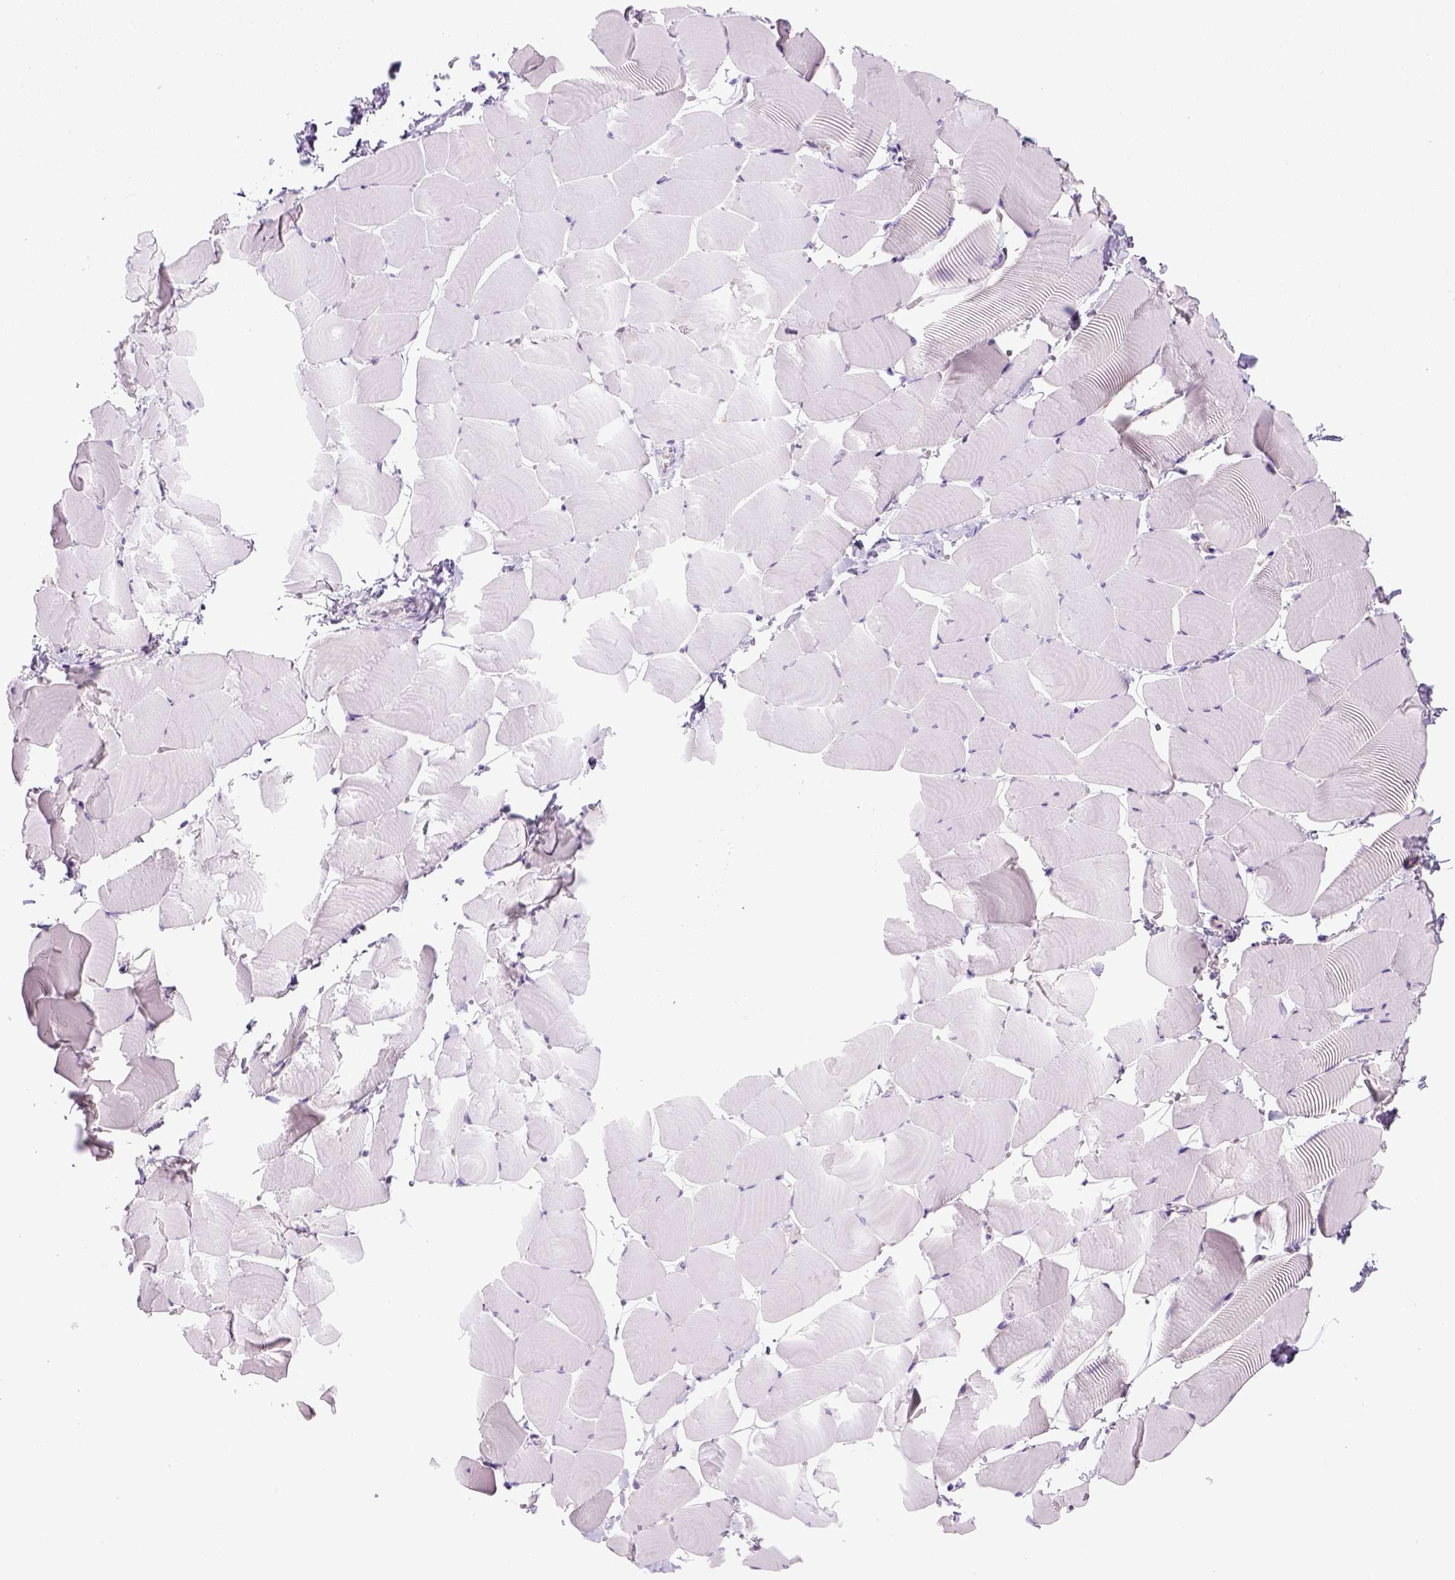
{"staining": {"intensity": "negative", "quantity": "none", "location": "none"}, "tissue": "skeletal muscle", "cell_type": "Myocytes", "image_type": "normal", "snomed": [{"axis": "morphology", "description": "Normal tissue, NOS"}, {"axis": "topography", "description": "Skeletal muscle"}], "caption": "This is a image of IHC staining of unremarkable skeletal muscle, which shows no positivity in myocytes.", "gene": "KRT71", "patient": {"sex": "male", "age": 25}}